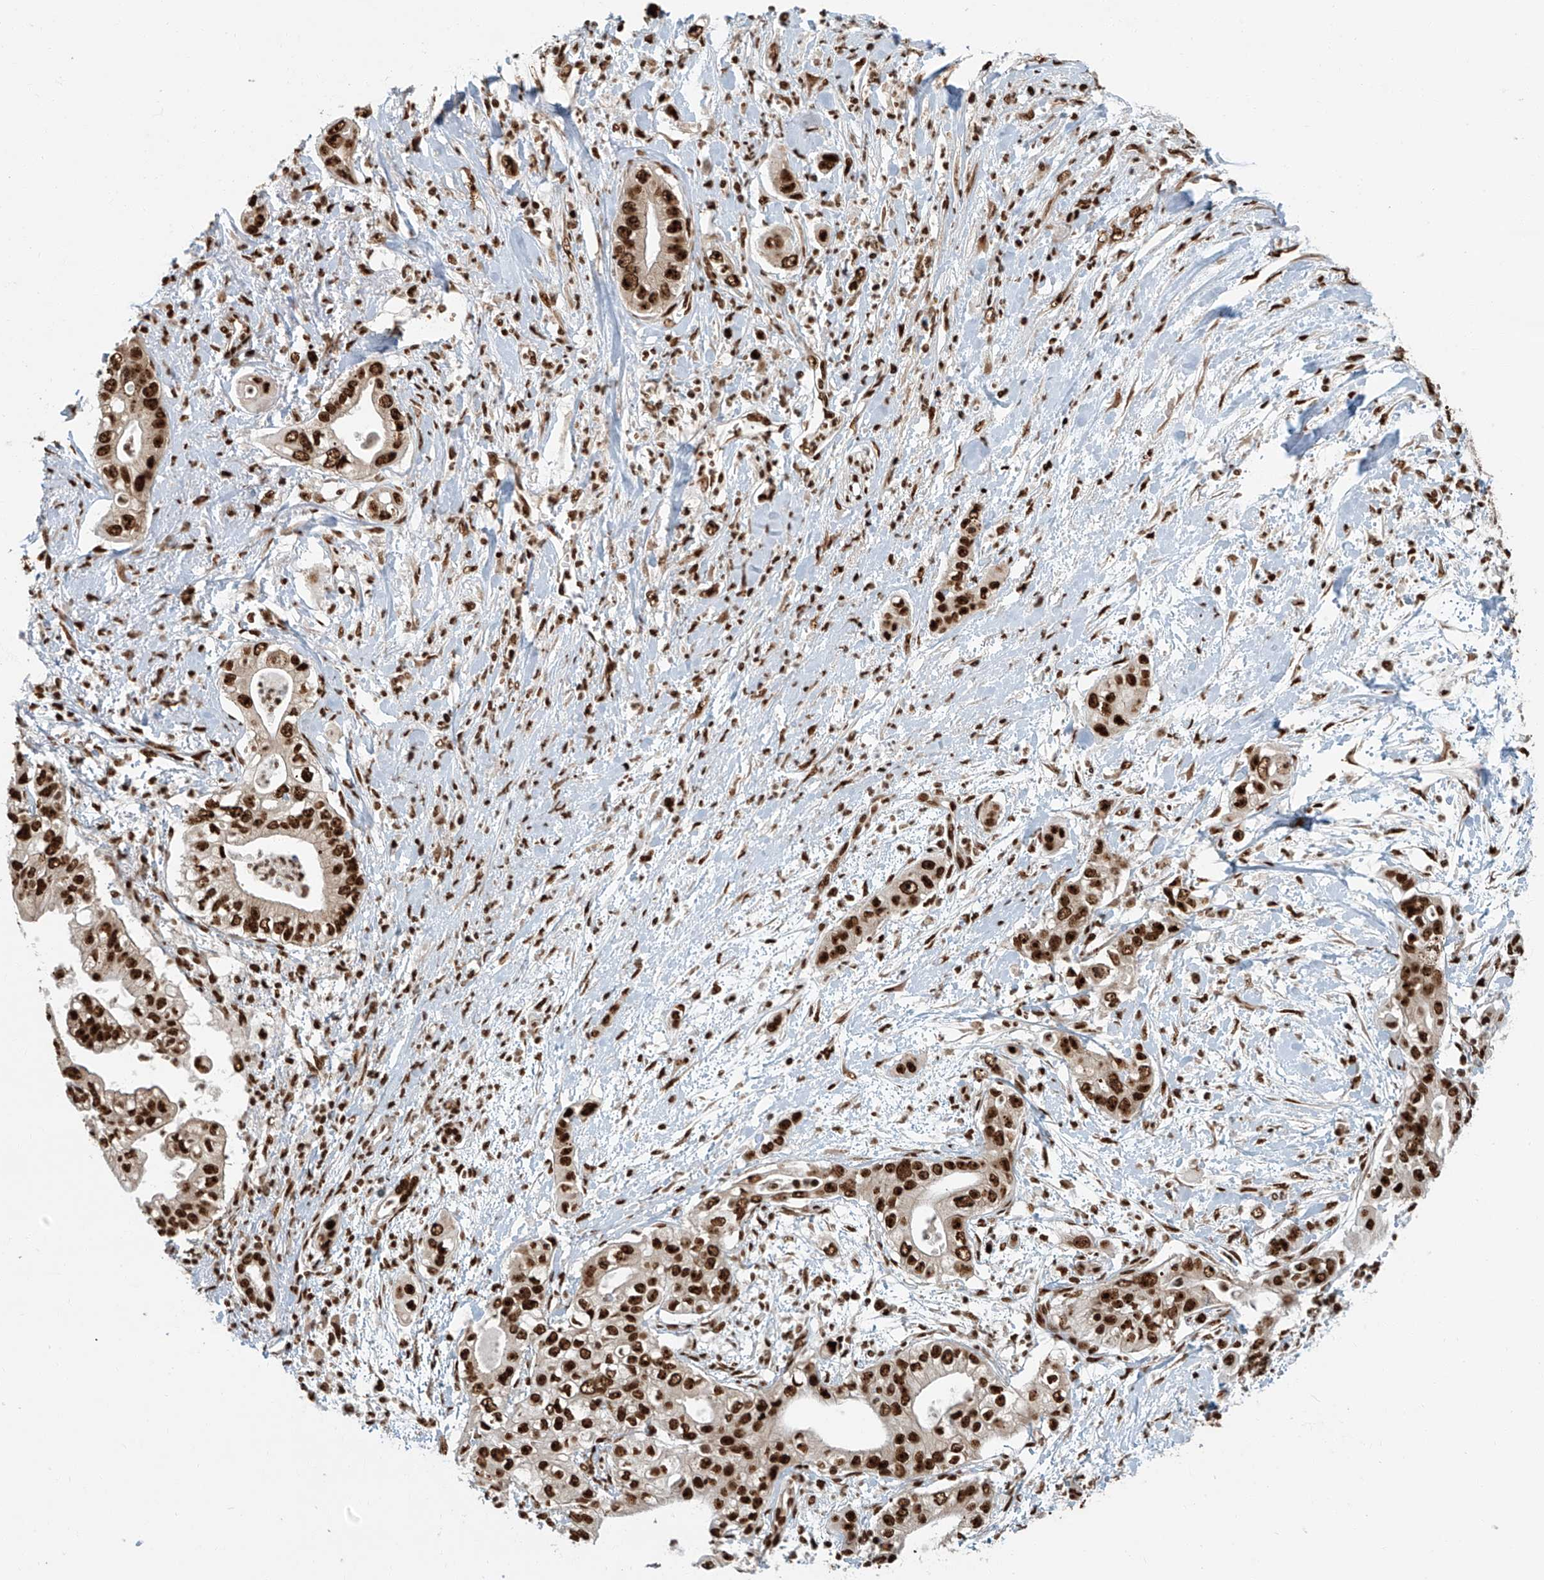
{"staining": {"intensity": "strong", "quantity": ">75%", "location": "nuclear"}, "tissue": "pancreatic cancer", "cell_type": "Tumor cells", "image_type": "cancer", "snomed": [{"axis": "morphology", "description": "Adenocarcinoma, NOS"}, {"axis": "topography", "description": "Pancreas"}], "caption": "An image of pancreatic adenocarcinoma stained for a protein displays strong nuclear brown staining in tumor cells.", "gene": "FAM193B", "patient": {"sex": "female", "age": 78}}